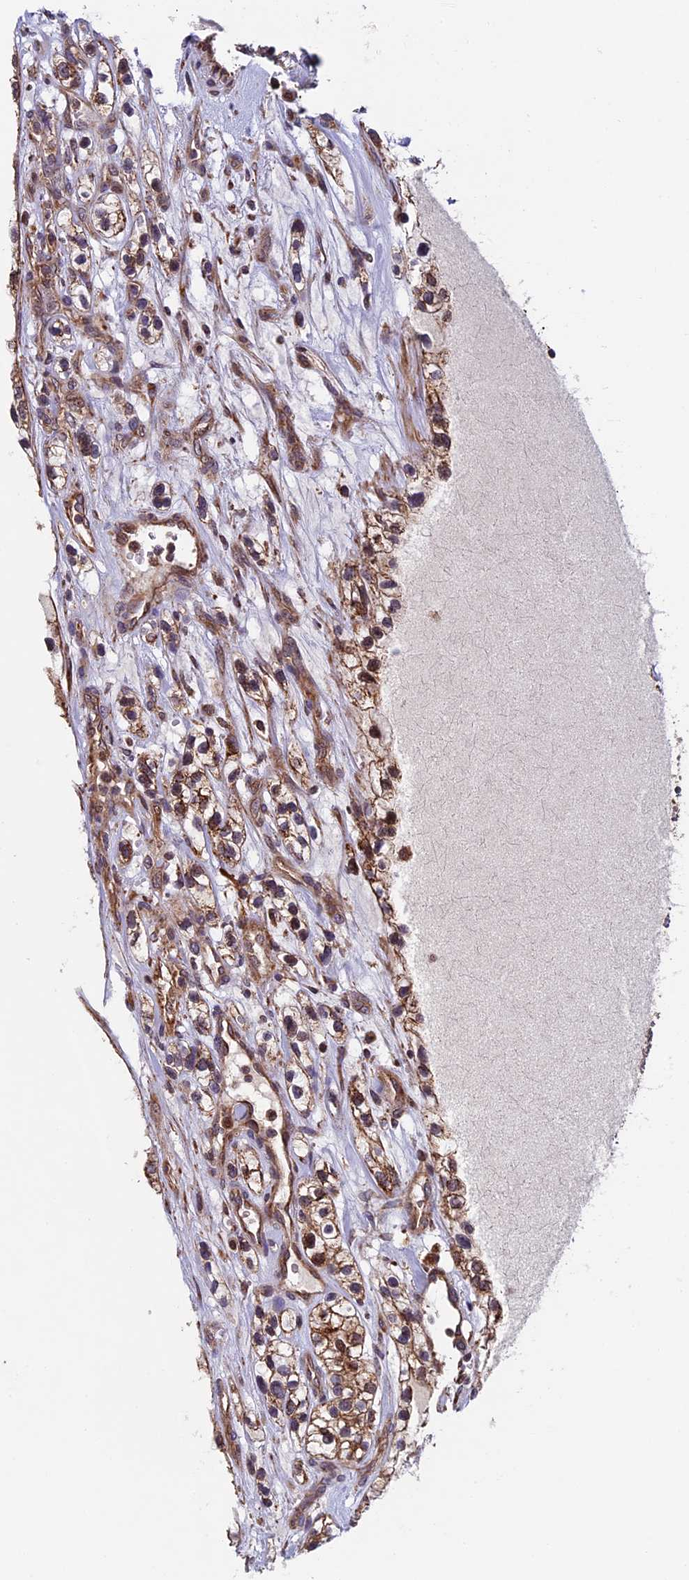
{"staining": {"intensity": "moderate", "quantity": ">75%", "location": "cytoplasmic/membranous"}, "tissue": "renal cancer", "cell_type": "Tumor cells", "image_type": "cancer", "snomed": [{"axis": "morphology", "description": "Adenocarcinoma, NOS"}, {"axis": "topography", "description": "Kidney"}], "caption": "Moderate cytoplasmic/membranous positivity for a protein is appreciated in approximately >75% of tumor cells of adenocarcinoma (renal) using immunohistochemistry.", "gene": "RNF17", "patient": {"sex": "female", "age": 57}}